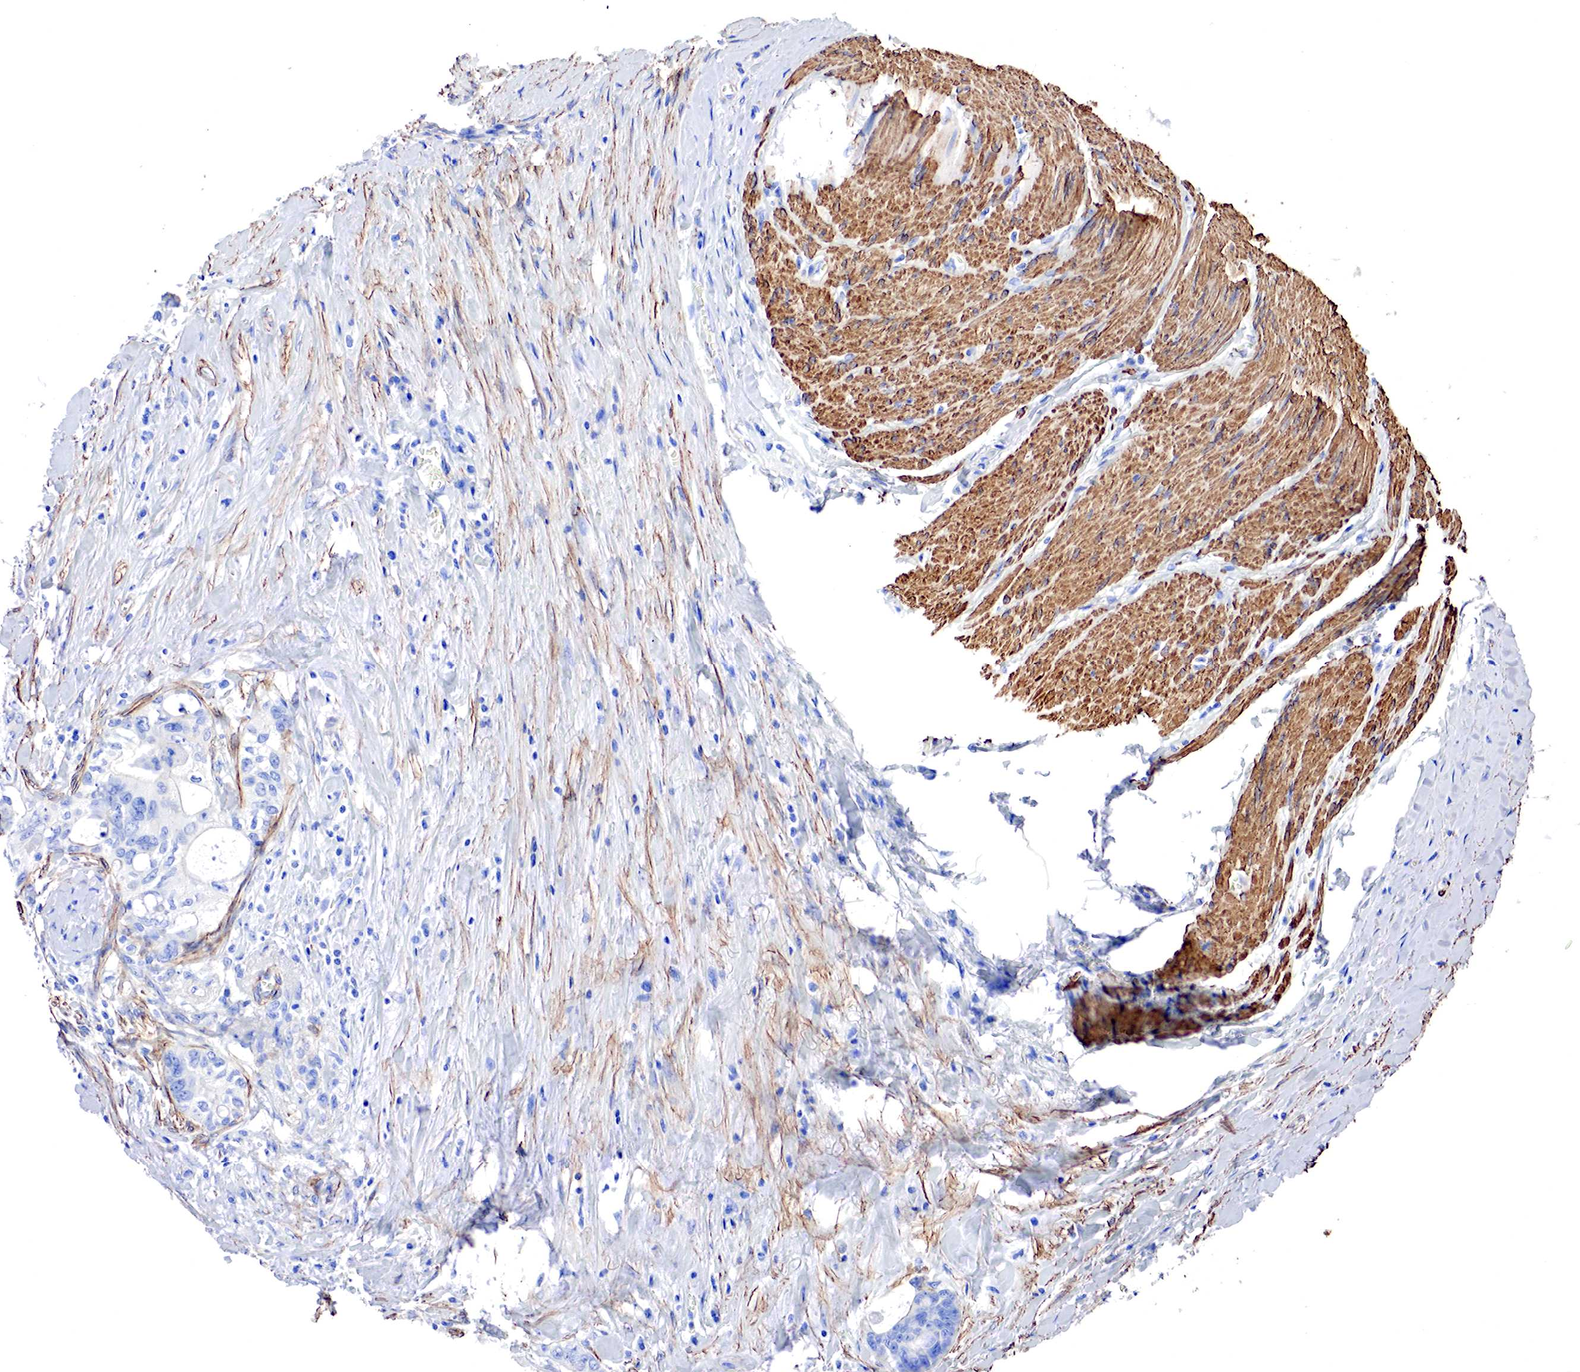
{"staining": {"intensity": "negative", "quantity": "none", "location": "none"}, "tissue": "colorectal cancer", "cell_type": "Tumor cells", "image_type": "cancer", "snomed": [{"axis": "morphology", "description": "Adenocarcinoma, NOS"}, {"axis": "topography", "description": "Rectum"}], "caption": "Colorectal cancer (adenocarcinoma) was stained to show a protein in brown. There is no significant positivity in tumor cells. Nuclei are stained in blue.", "gene": "TPM1", "patient": {"sex": "female", "age": 57}}